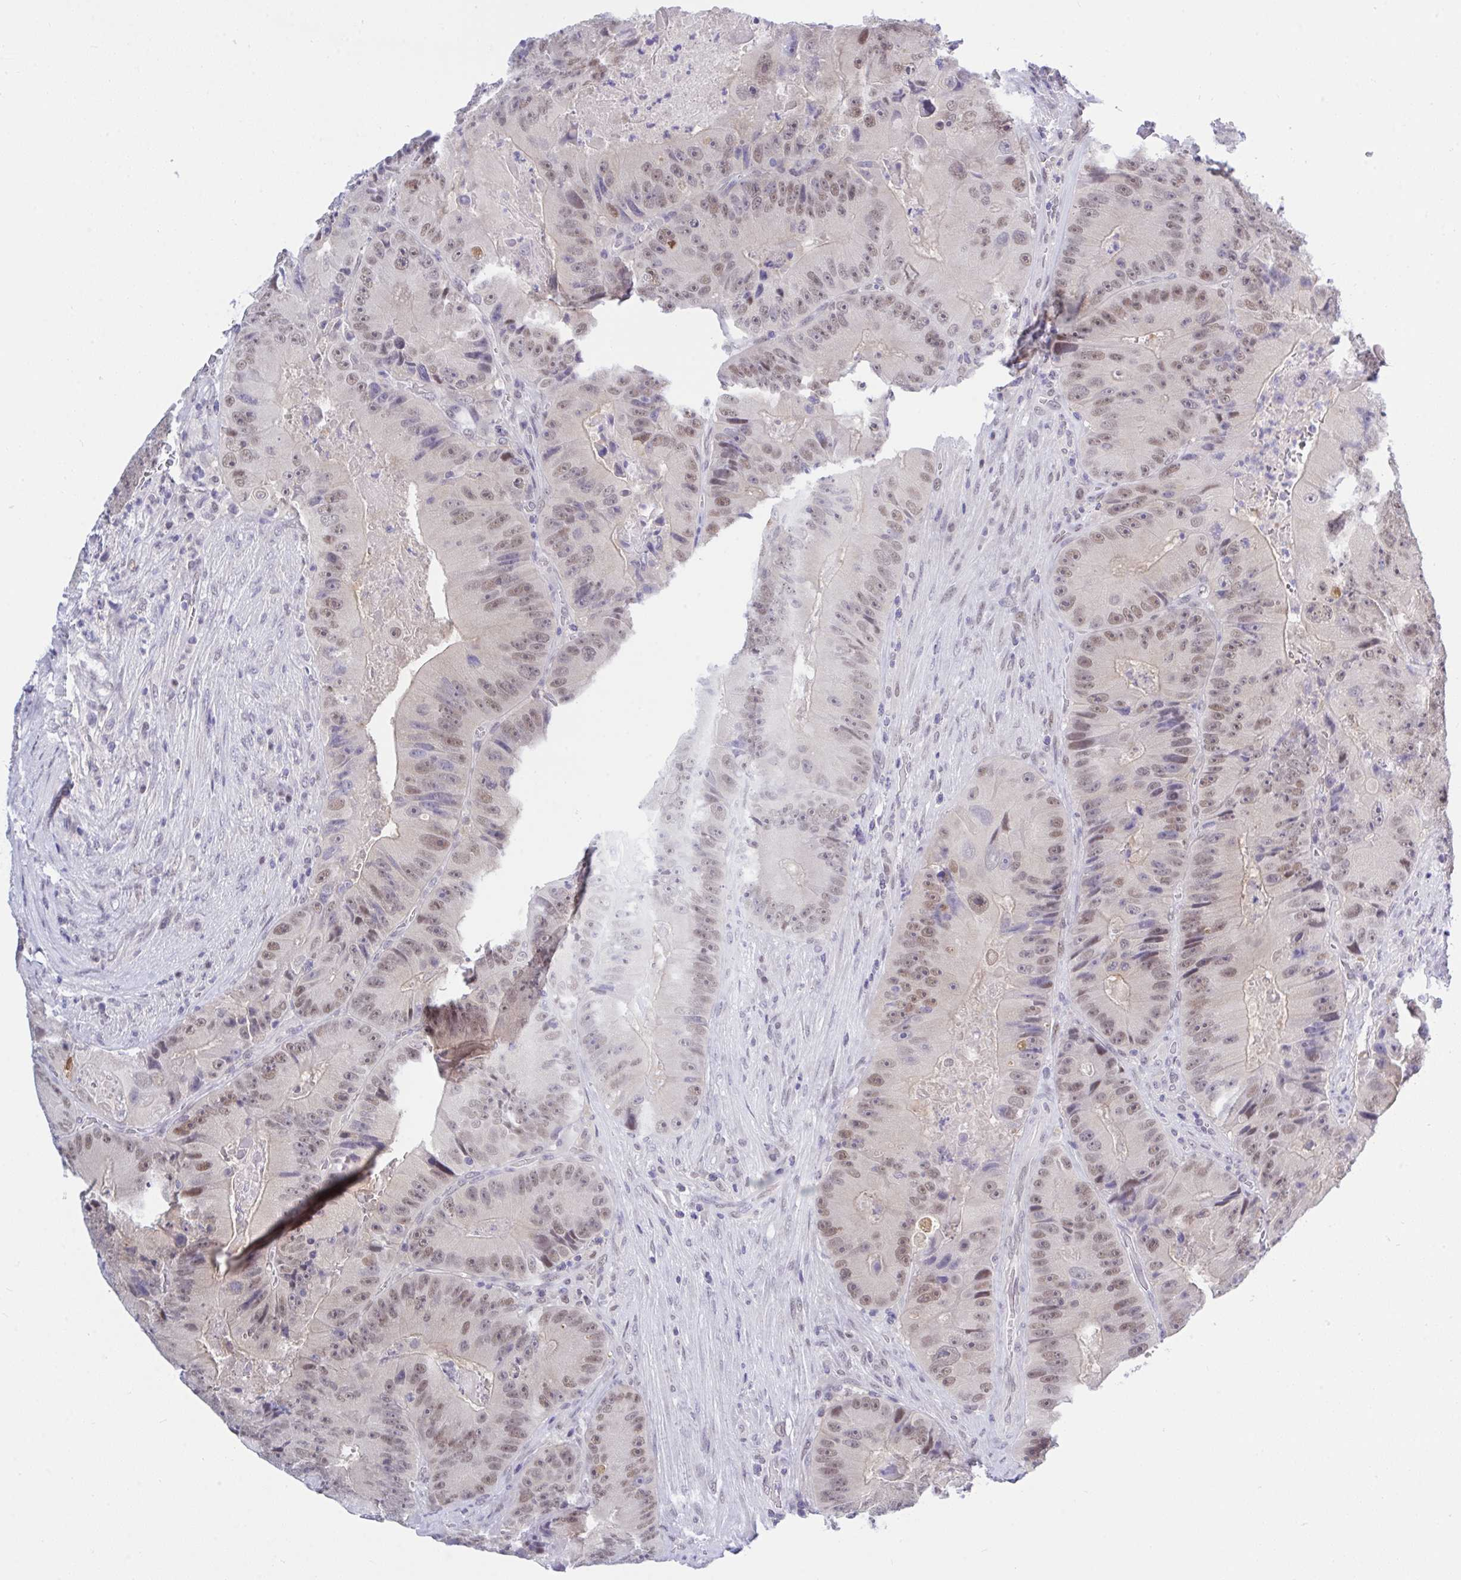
{"staining": {"intensity": "weak", "quantity": ">75%", "location": "nuclear"}, "tissue": "colorectal cancer", "cell_type": "Tumor cells", "image_type": "cancer", "snomed": [{"axis": "morphology", "description": "Adenocarcinoma, NOS"}, {"axis": "topography", "description": "Colon"}], "caption": "Adenocarcinoma (colorectal) tissue exhibits weak nuclear expression in about >75% of tumor cells The protein is stained brown, and the nuclei are stained in blue (DAB (3,3'-diaminobenzidine) IHC with brightfield microscopy, high magnification).", "gene": "THOP1", "patient": {"sex": "female", "age": 86}}